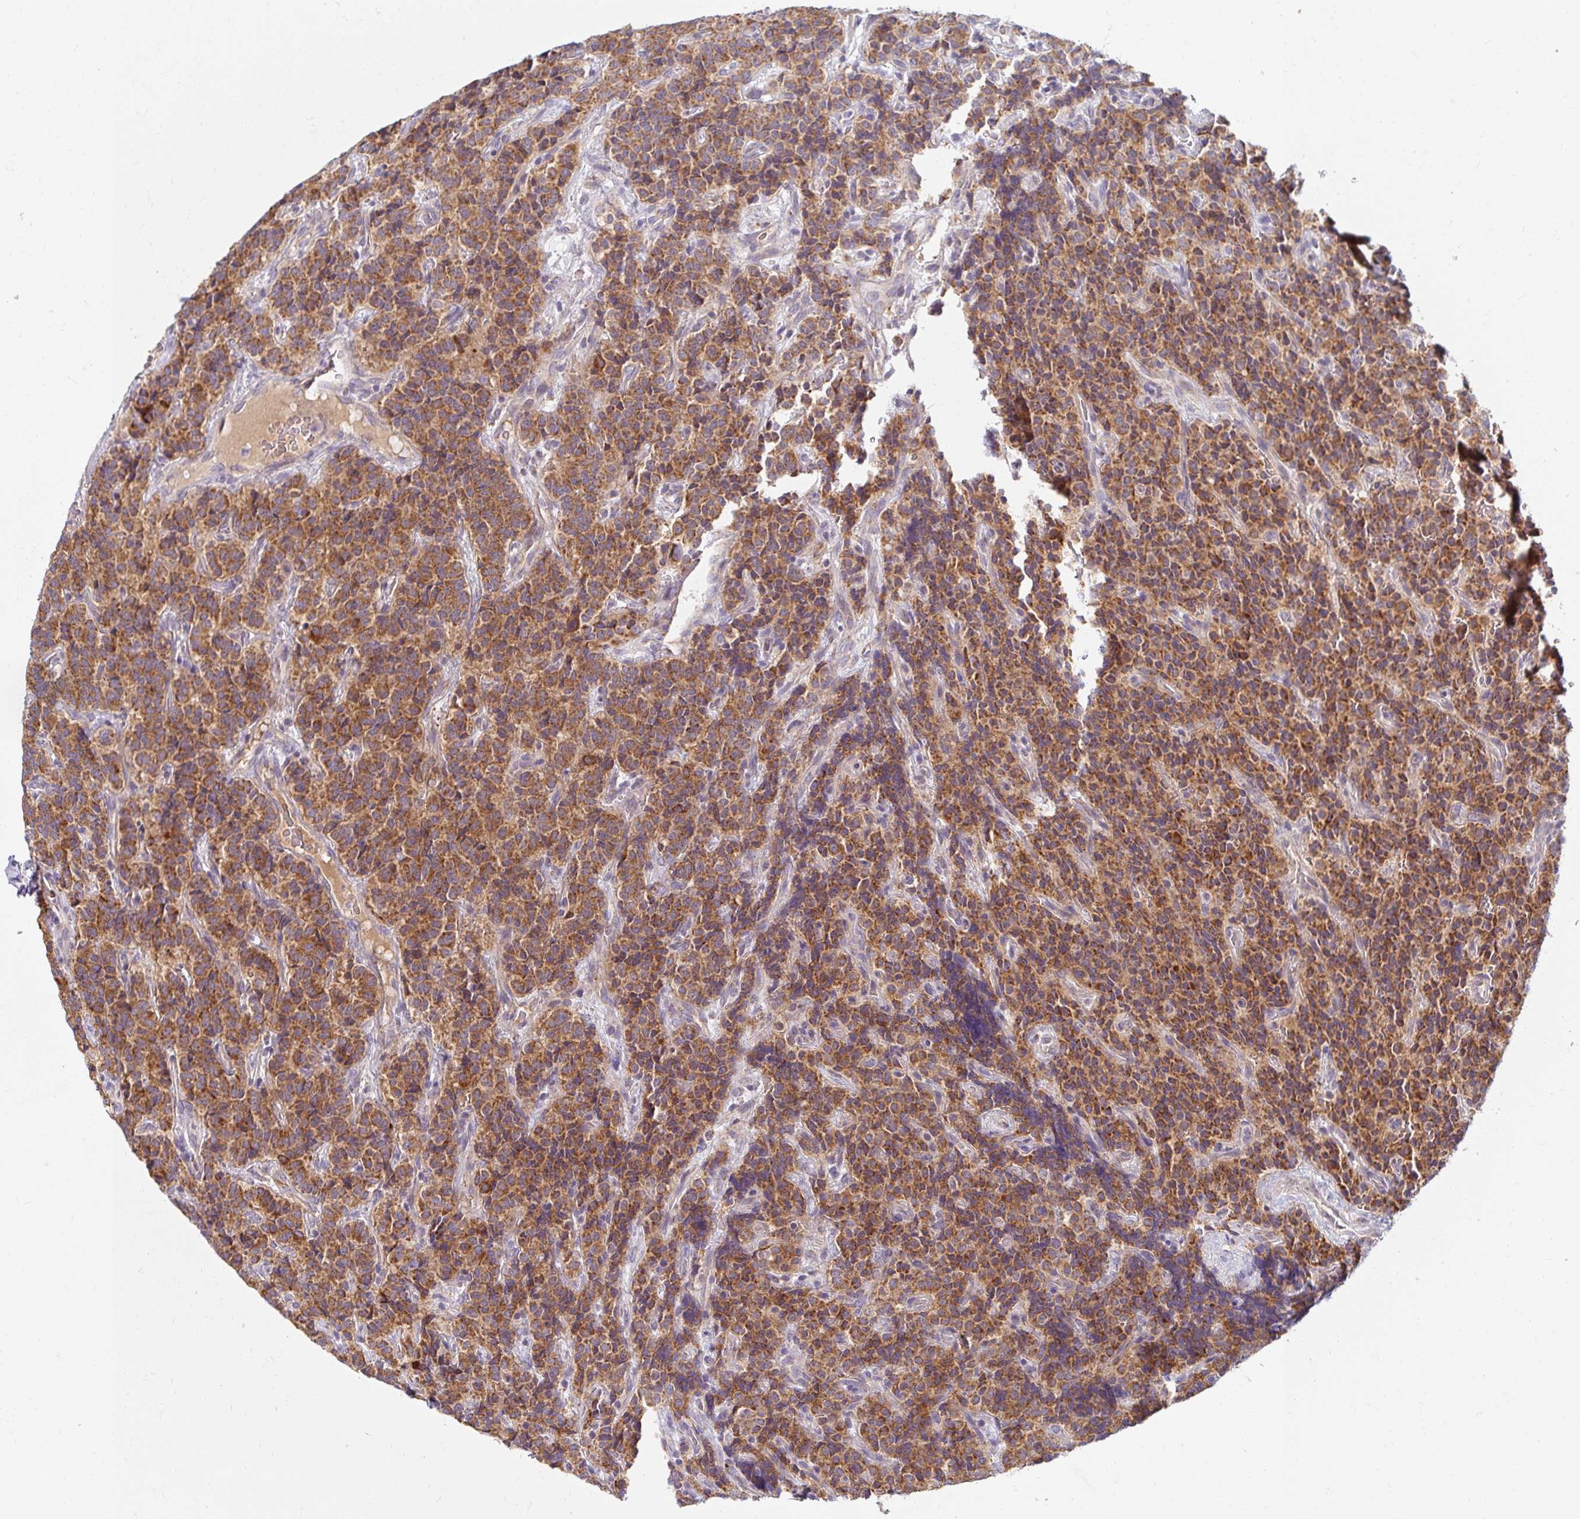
{"staining": {"intensity": "moderate", "quantity": ">75%", "location": "cytoplasmic/membranous"}, "tissue": "carcinoid", "cell_type": "Tumor cells", "image_type": "cancer", "snomed": [{"axis": "morphology", "description": "Carcinoid, malignant, NOS"}, {"axis": "topography", "description": "Pancreas"}], "caption": "High-magnification brightfield microscopy of malignant carcinoid stained with DAB (brown) and counterstained with hematoxylin (blue). tumor cells exhibit moderate cytoplasmic/membranous expression is seen in about>75% of cells. The staining was performed using DAB, with brown indicating positive protein expression. Nuclei are stained blue with hematoxylin.", "gene": "SKP2", "patient": {"sex": "male", "age": 36}}